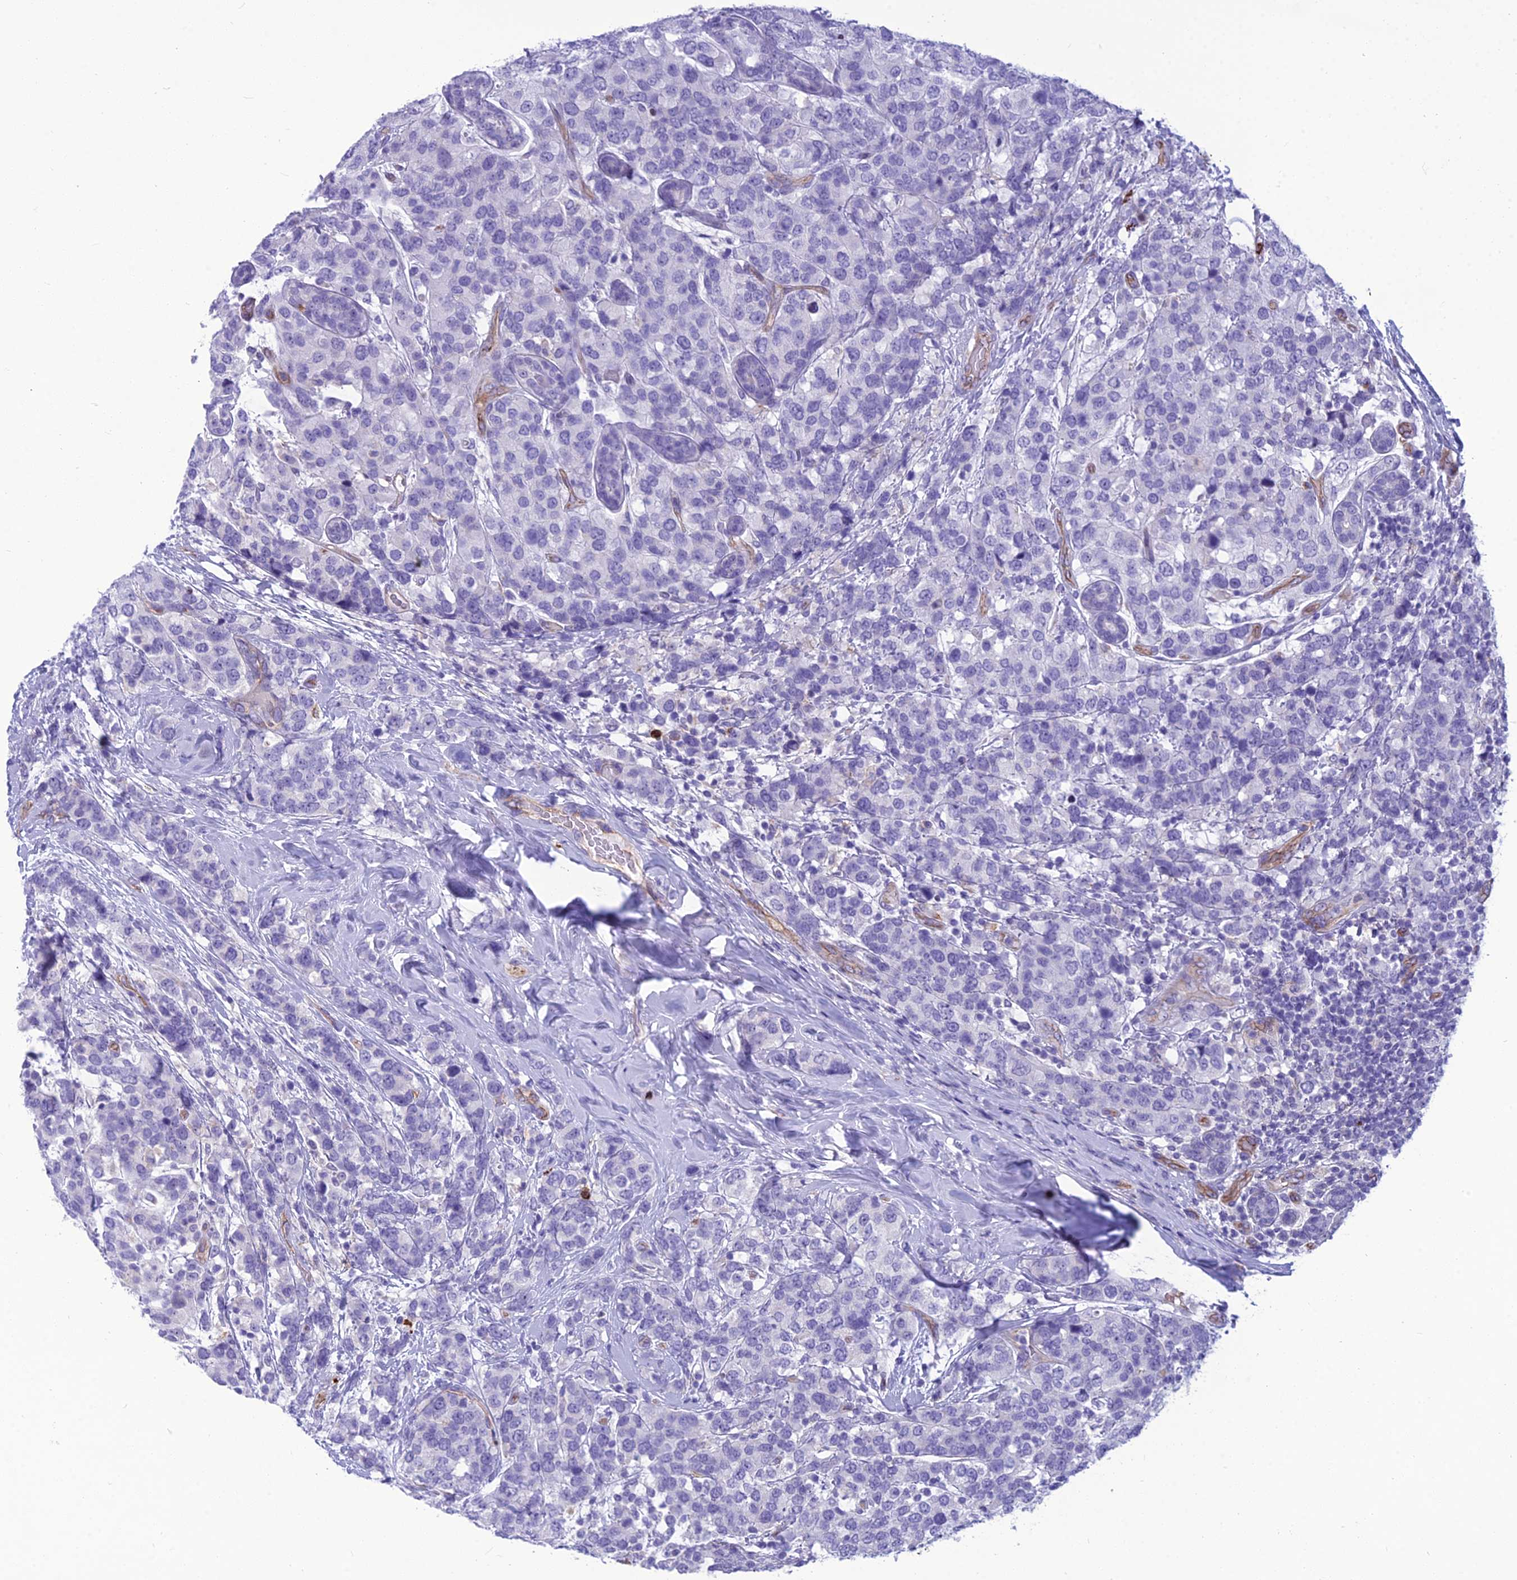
{"staining": {"intensity": "negative", "quantity": "none", "location": "none"}, "tissue": "breast cancer", "cell_type": "Tumor cells", "image_type": "cancer", "snomed": [{"axis": "morphology", "description": "Lobular carcinoma"}, {"axis": "topography", "description": "Breast"}], "caption": "Human breast lobular carcinoma stained for a protein using immunohistochemistry (IHC) exhibits no expression in tumor cells.", "gene": "BBS7", "patient": {"sex": "female", "age": 59}}